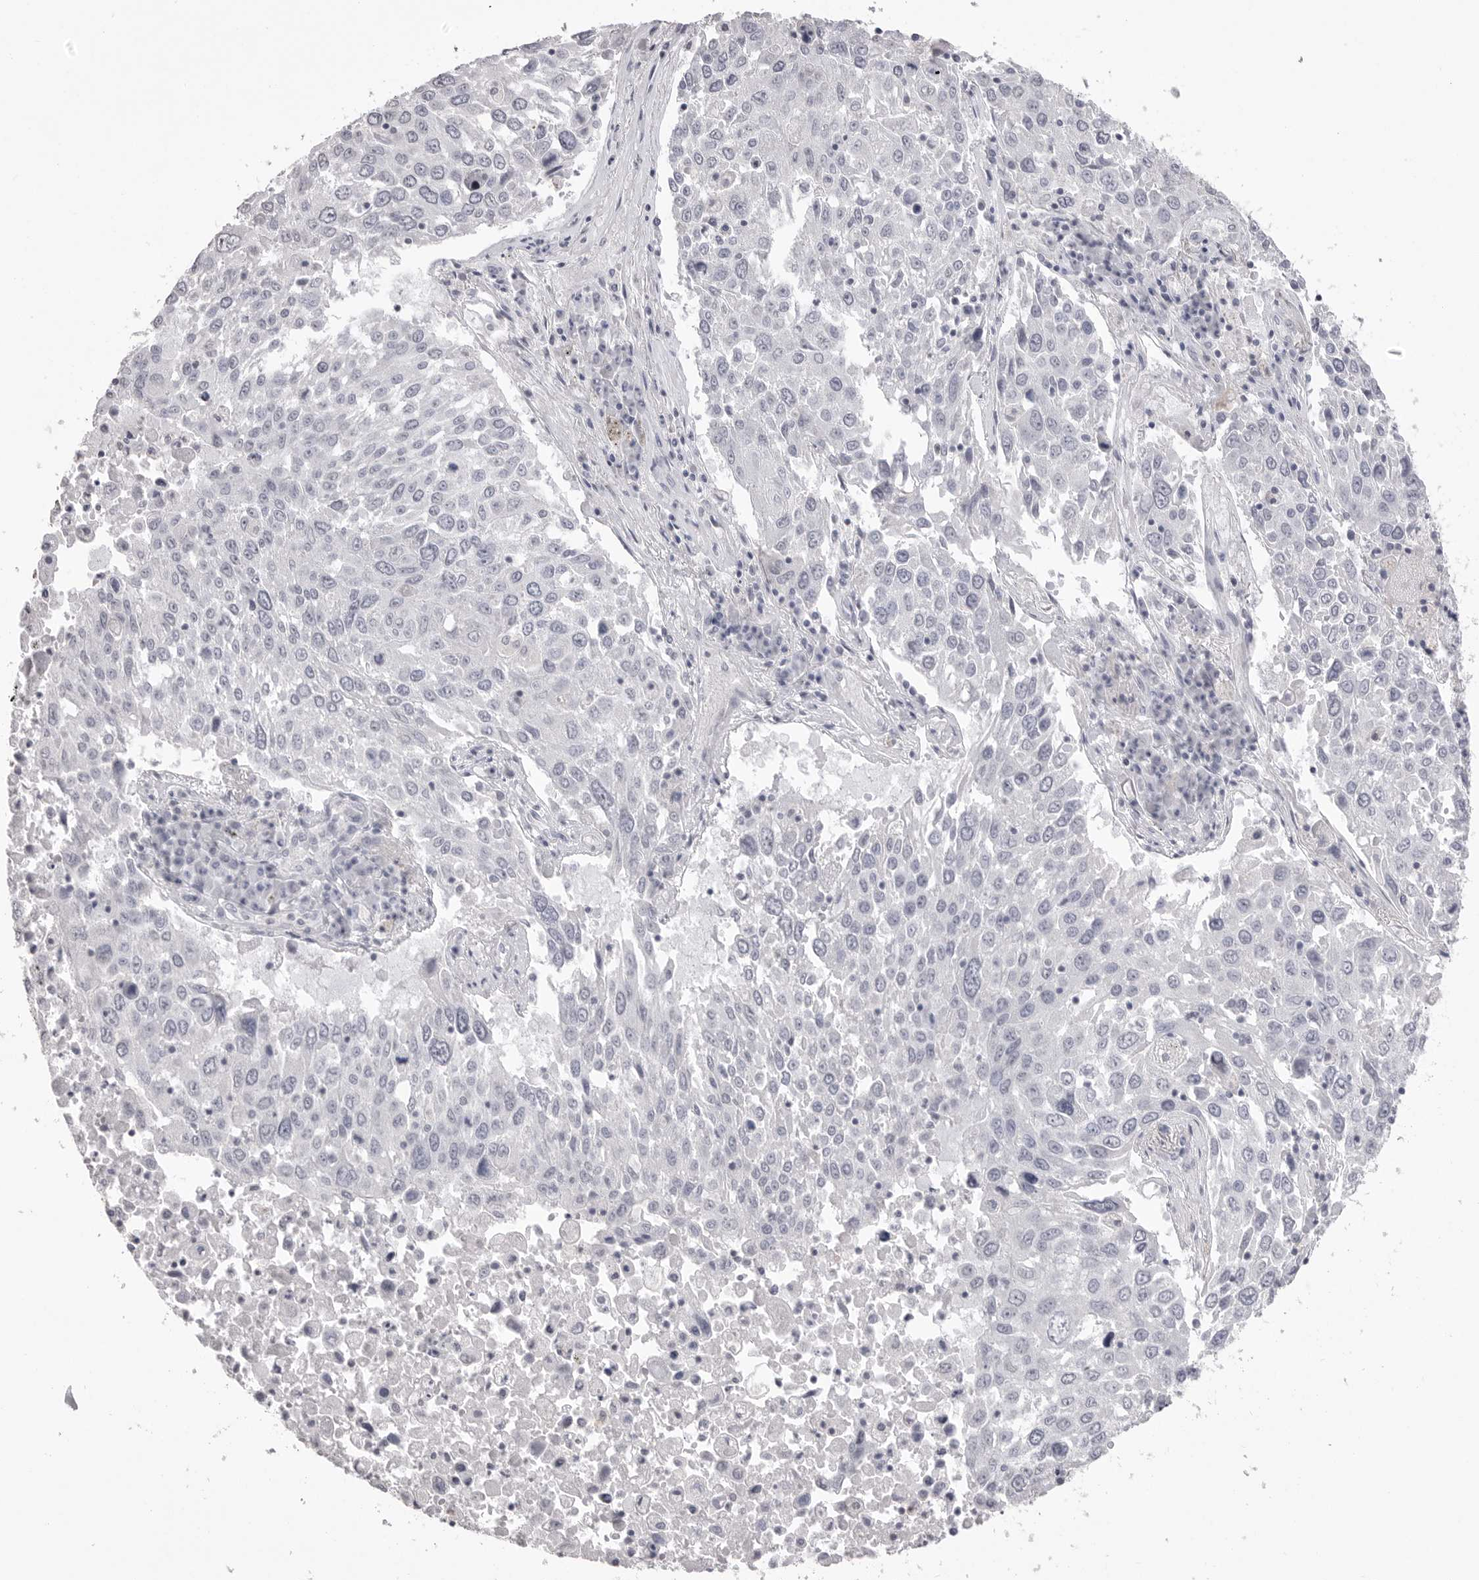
{"staining": {"intensity": "negative", "quantity": "none", "location": "none"}, "tissue": "lung cancer", "cell_type": "Tumor cells", "image_type": "cancer", "snomed": [{"axis": "morphology", "description": "Squamous cell carcinoma, NOS"}, {"axis": "topography", "description": "Lung"}], "caption": "IHC histopathology image of lung cancer (squamous cell carcinoma) stained for a protein (brown), which shows no expression in tumor cells.", "gene": "ICAM5", "patient": {"sex": "male", "age": 65}}